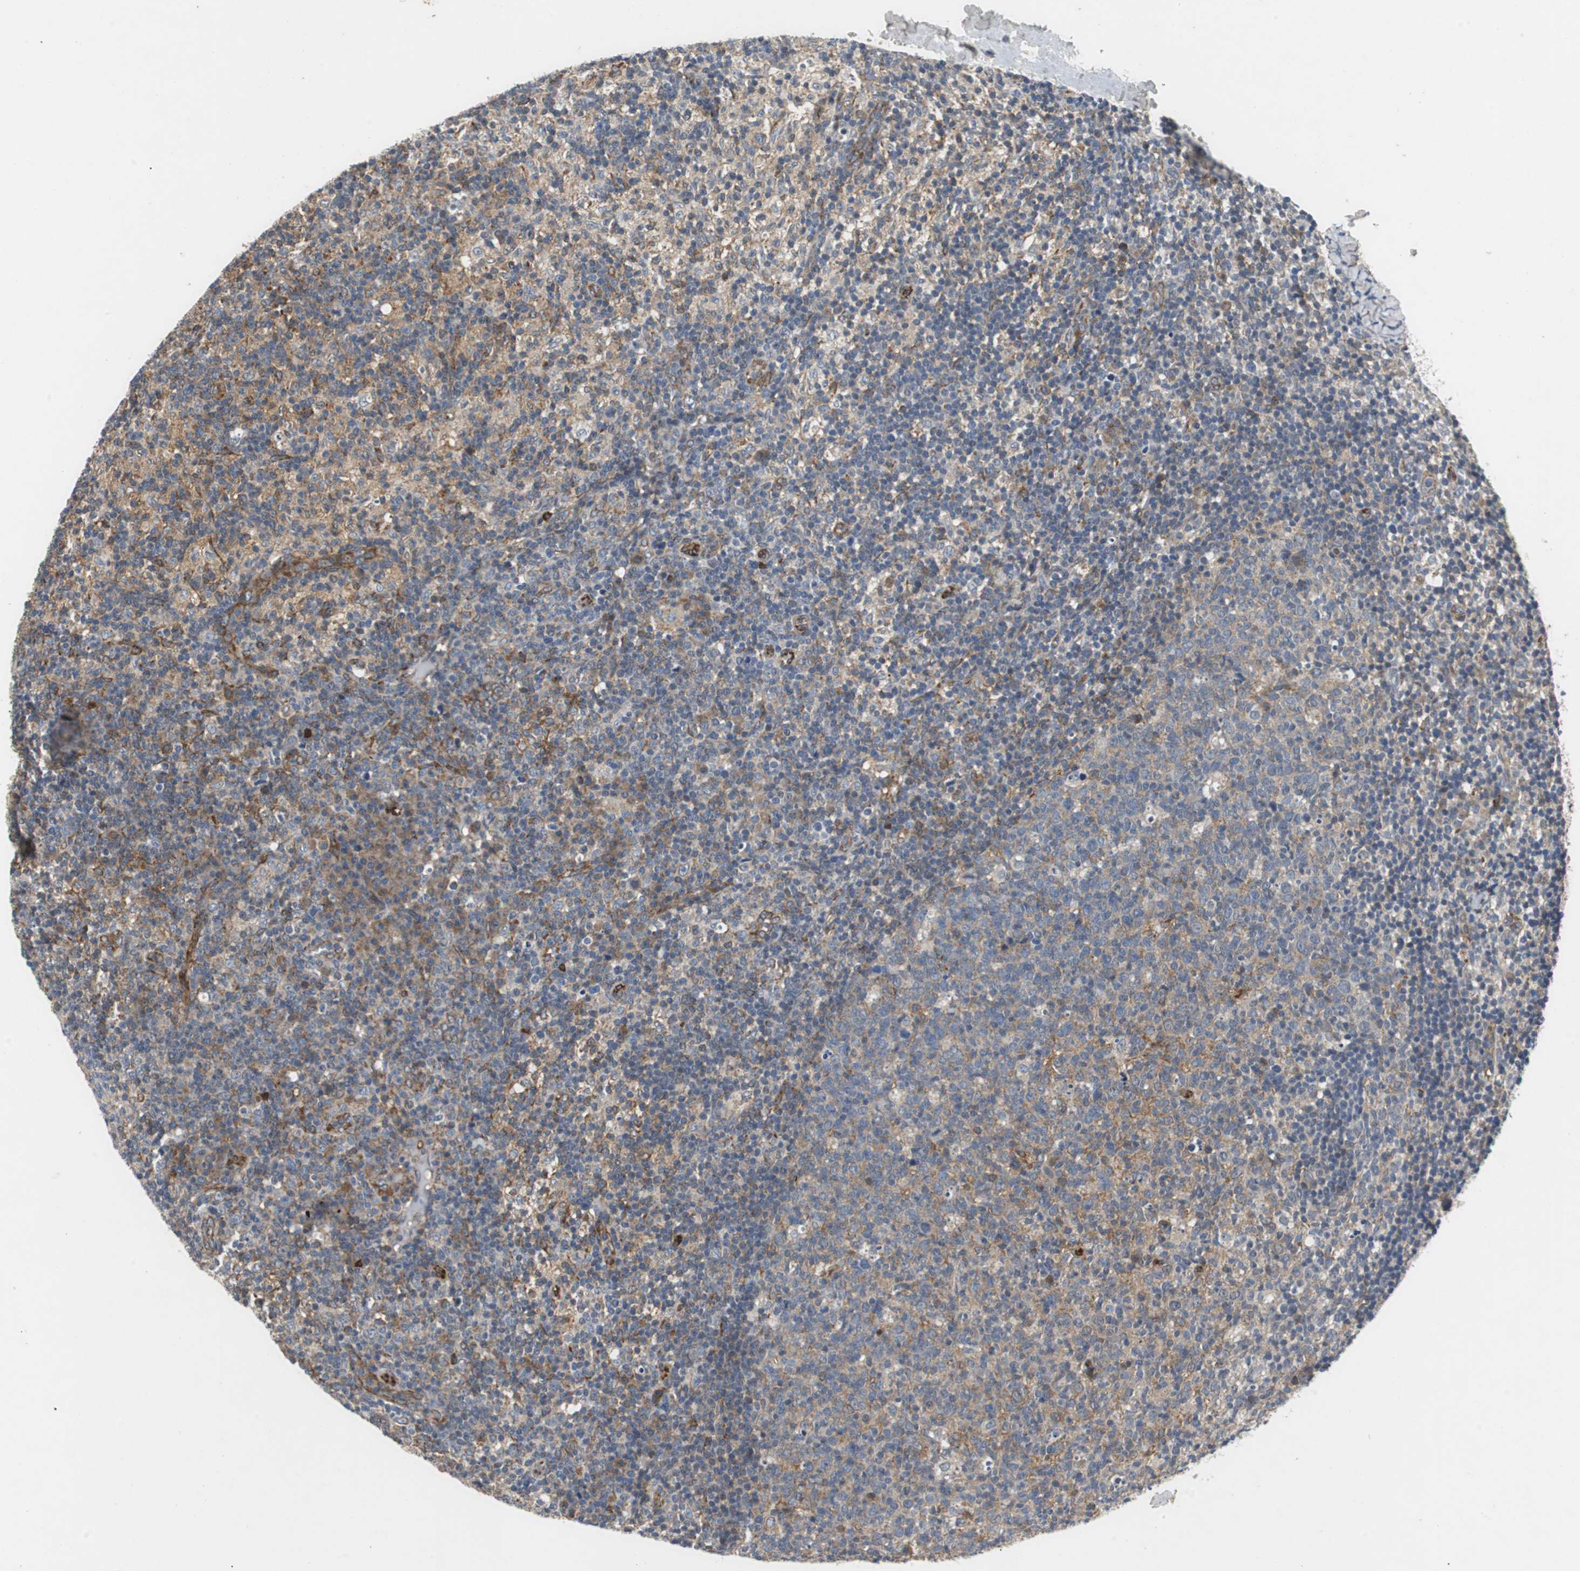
{"staining": {"intensity": "moderate", "quantity": "25%-75%", "location": "cytoplasmic/membranous"}, "tissue": "lymph node", "cell_type": "Germinal center cells", "image_type": "normal", "snomed": [{"axis": "morphology", "description": "Normal tissue, NOS"}, {"axis": "morphology", "description": "Inflammation, NOS"}, {"axis": "topography", "description": "Lymph node"}], "caption": "An image of lymph node stained for a protein reveals moderate cytoplasmic/membranous brown staining in germinal center cells.", "gene": "ISCU", "patient": {"sex": "male", "age": 55}}